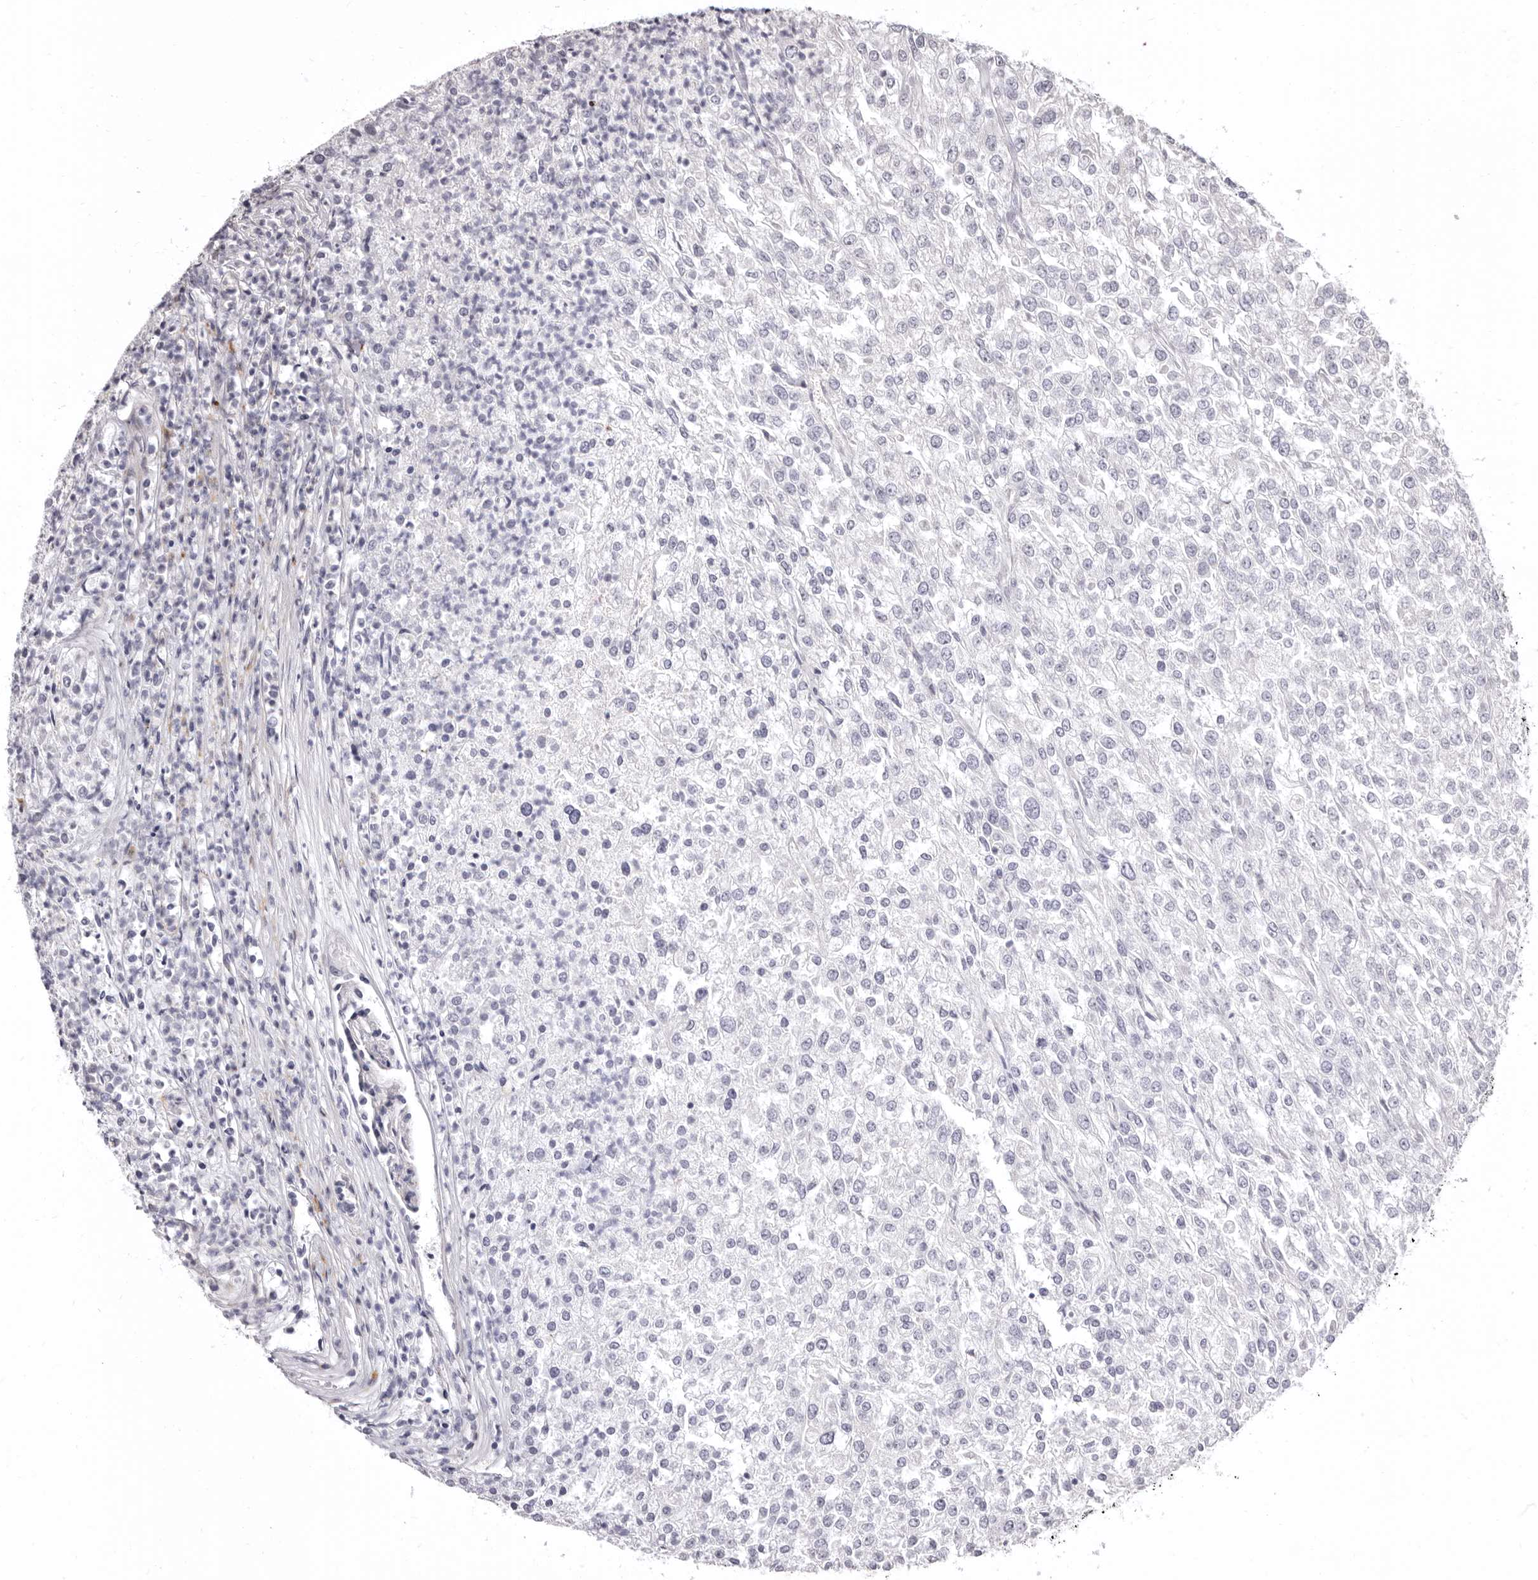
{"staining": {"intensity": "negative", "quantity": "none", "location": "none"}, "tissue": "renal cancer", "cell_type": "Tumor cells", "image_type": "cancer", "snomed": [{"axis": "morphology", "description": "Adenocarcinoma, NOS"}, {"axis": "topography", "description": "Kidney"}], "caption": "High power microscopy histopathology image of an IHC histopathology image of renal cancer, revealing no significant staining in tumor cells.", "gene": "AIDA", "patient": {"sex": "female", "age": 54}}